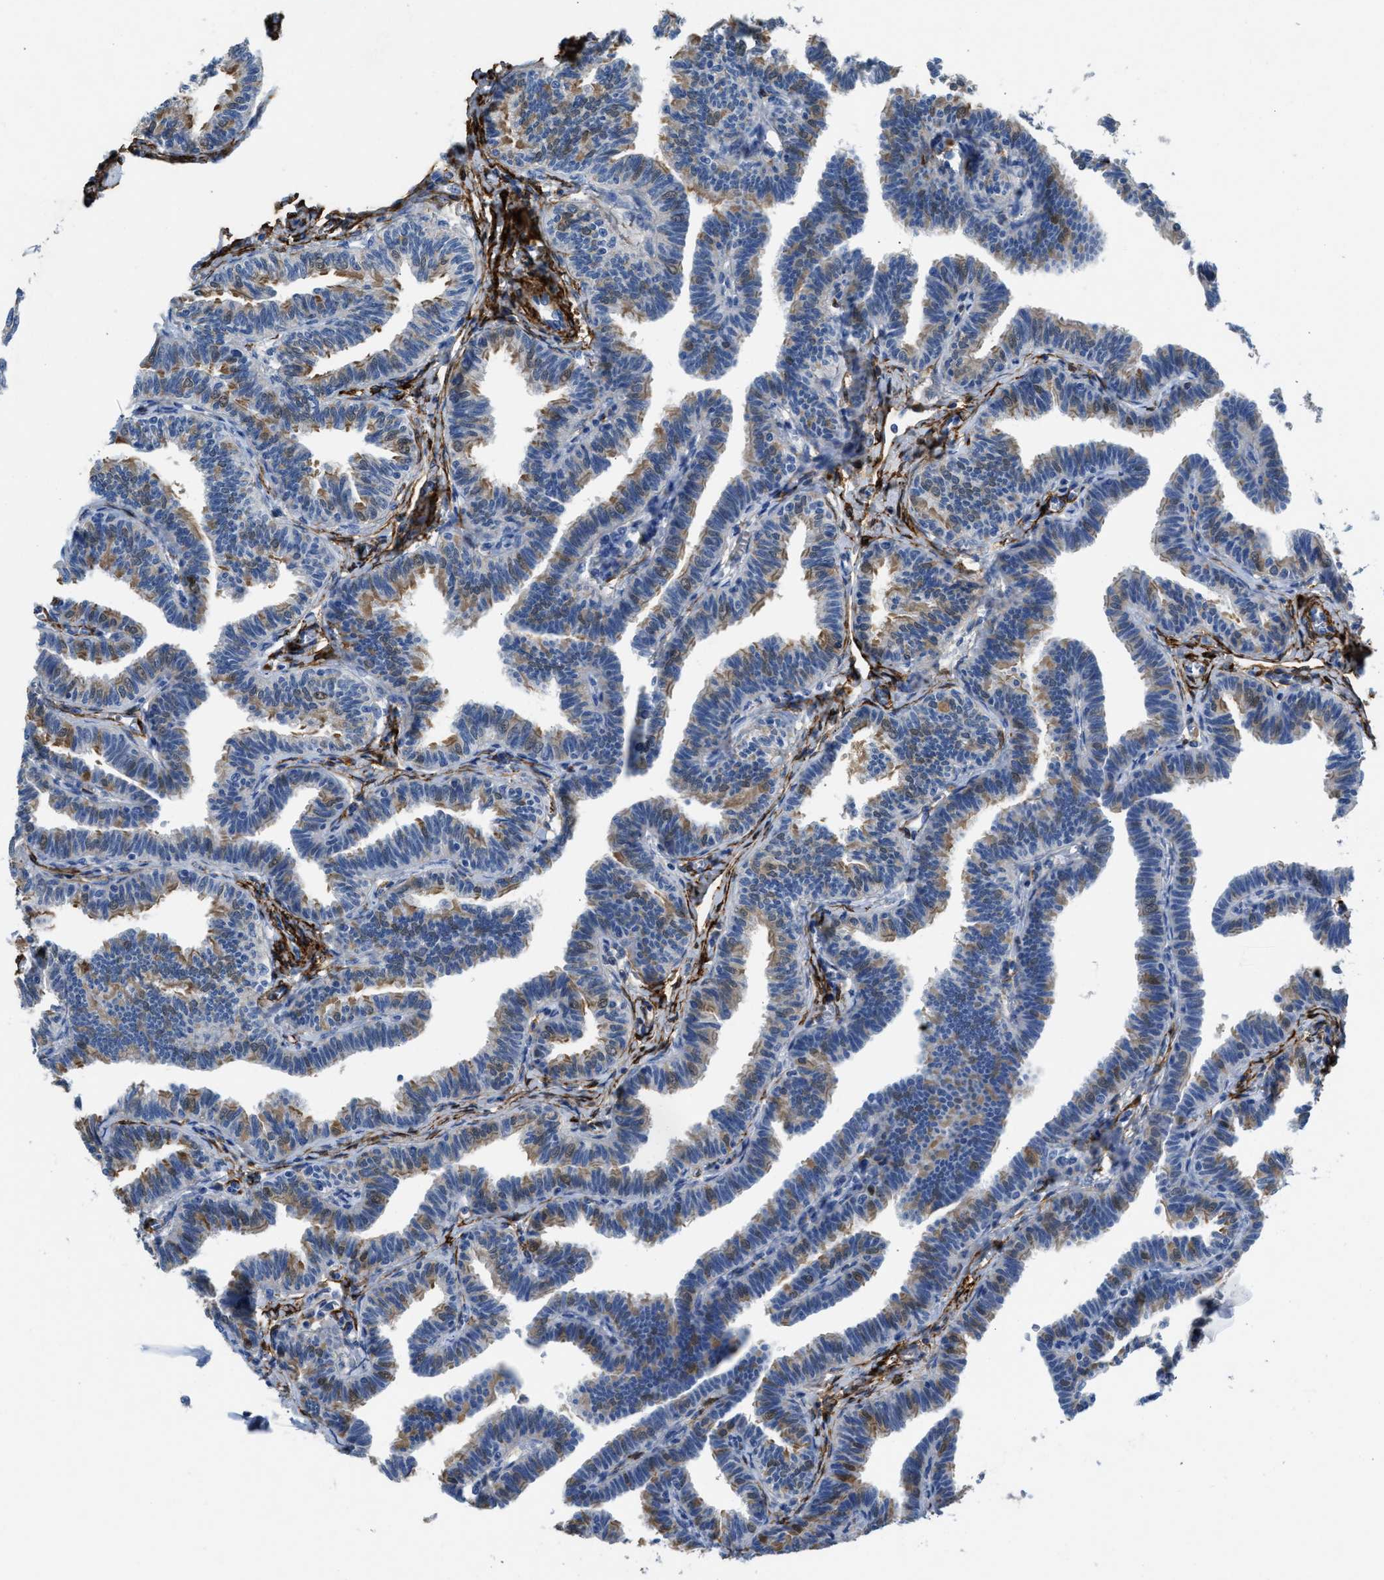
{"staining": {"intensity": "moderate", "quantity": "25%-75%", "location": "cytoplasmic/membranous,nuclear"}, "tissue": "fallopian tube", "cell_type": "Glandular cells", "image_type": "normal", "snomed": [{"axis": "morphology", "description": "Normal tissue, NOS"}, {"axis": "topography", "description": "Fallopian tube"}, {"axis": "topography", "description": "Ovary"}], "caption": "Immunohistochemistry (IHC) of normal fallopian tube displays medium levels of moderate cytoplasmic/membranous,nuclear expression in approximately 25%-75% of glandular cells. (IHC, brightfield microscopy, high magnification).", "gene": "SPEG", "patient": {"sex": "female", "age": 23}}